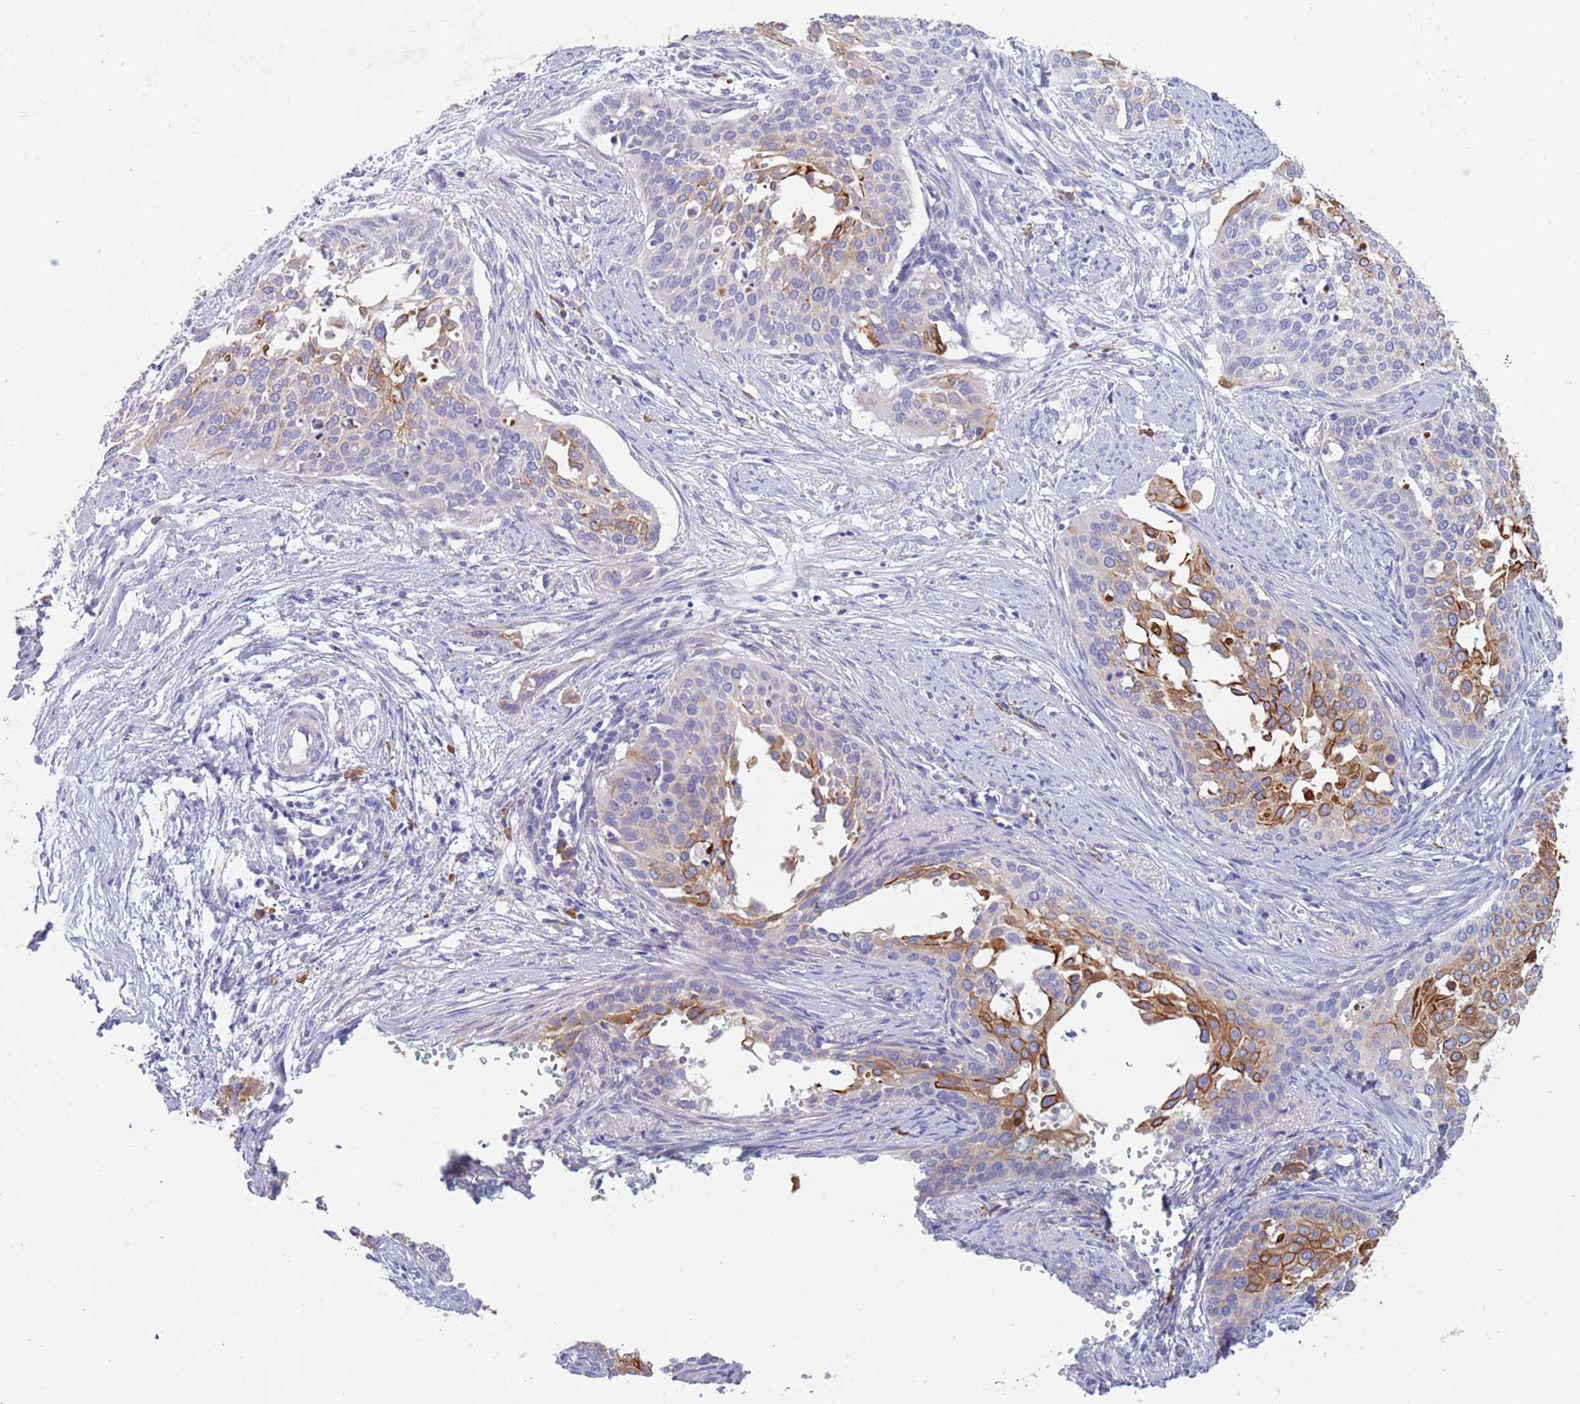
{"staining": {"intensity": "moderate", "quantity": "<25%", "location": "cytoplasmic/membranous"}, "tissue": "cervical cancer", "cell_type": "Tumor cells", "image_type": "cancer", "snomed": [{"axis": "morphology", "description": "Squamous cell carcinoma, NOS"}, {"axis": "topography", "description": "Cervix"}], "caption": "Brown immunohistochemical staining in human cervical cancer (squamous cell carcinoma) exhibits moderate cytoplasmic/membranous expression in approximately <25% of tumor cells.", "gene": "CCDC149", "patient": {"sex": "female", "age": 44}}